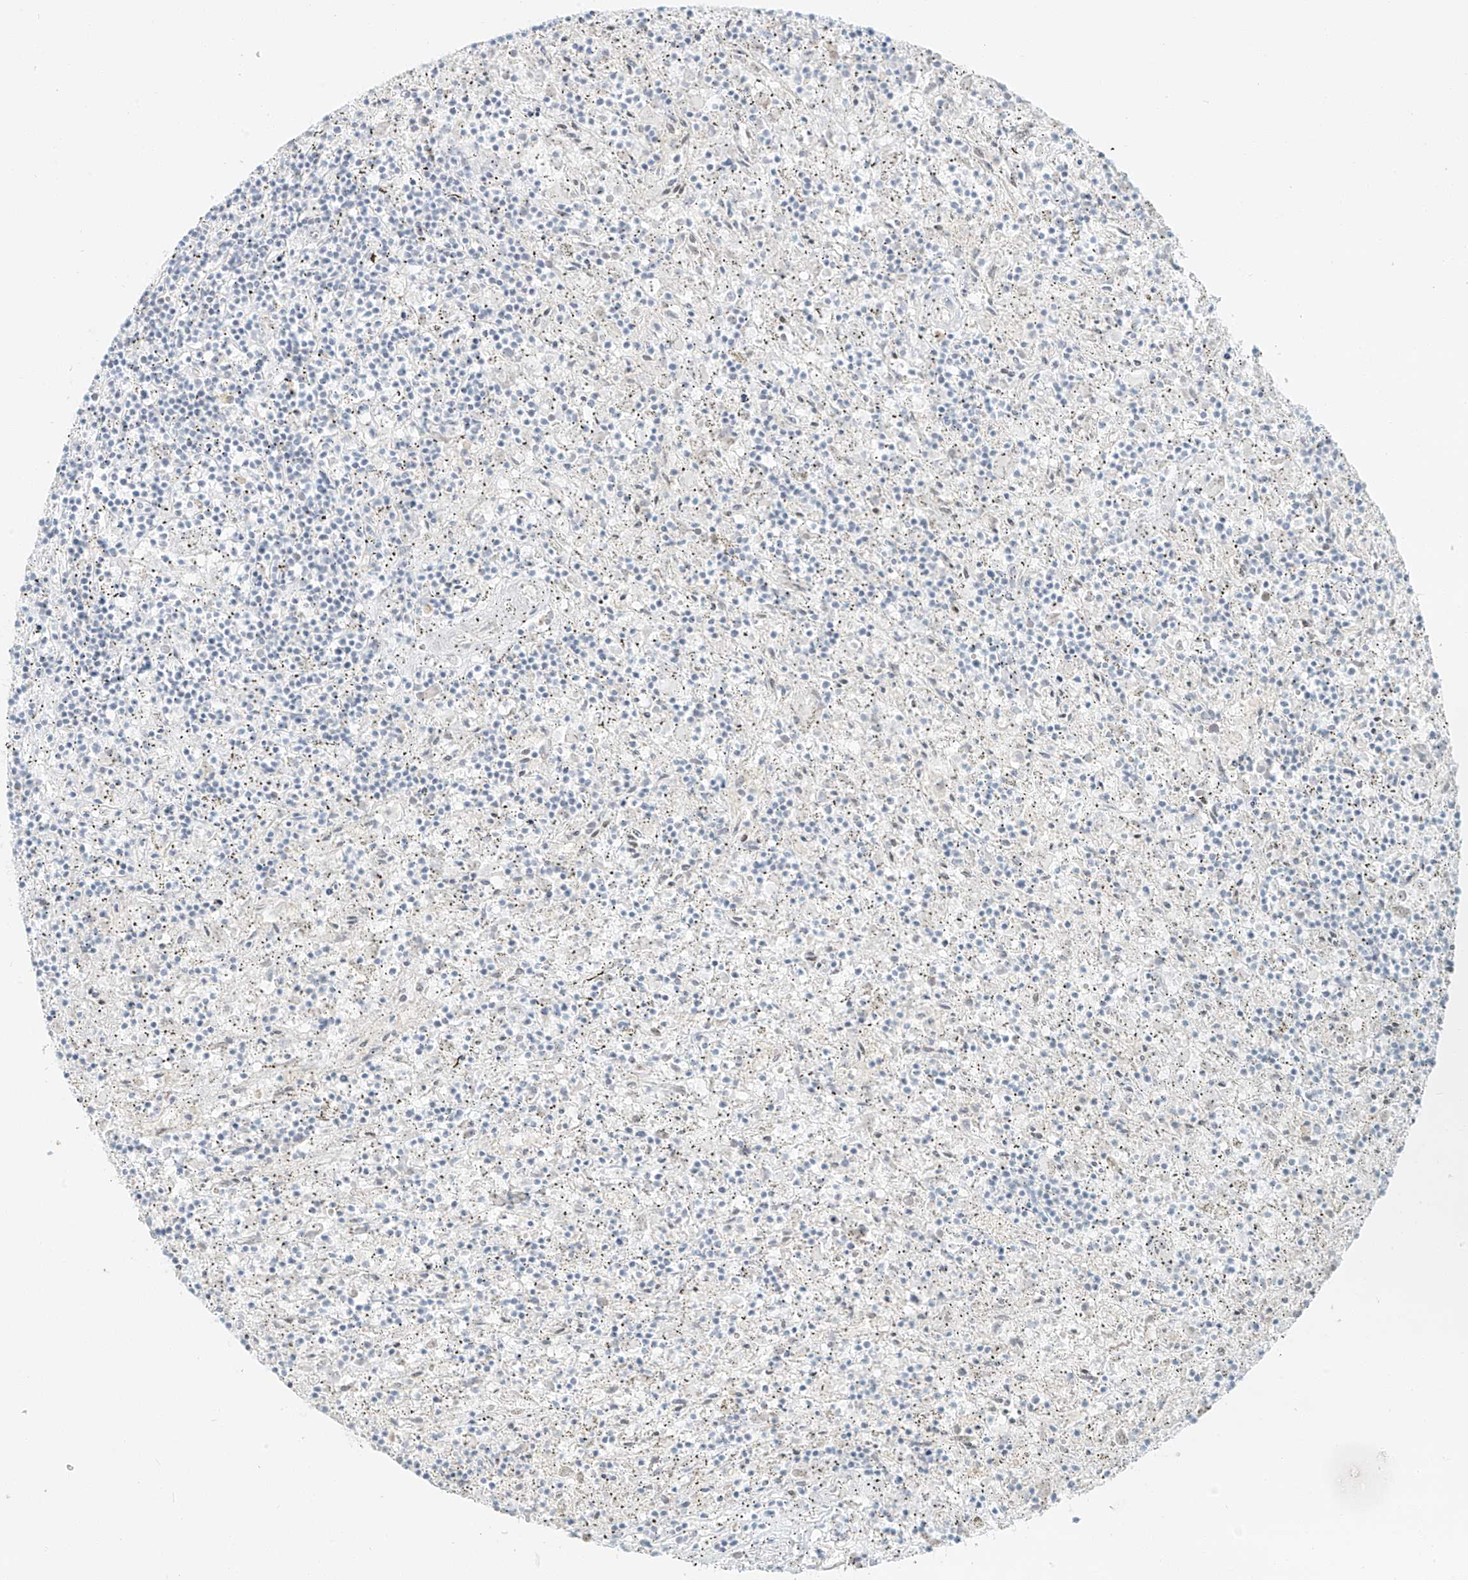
{"staining": {"intensity": "negative", "quantity": "none", "location": "none"}, "tissue": "lymphoma", "cell_type": "Tumor cells", "image_type": "cancer", "snomed": [{"axis": "morphology", "description": "Malignant lymphoma, non-Hodgkin's type, Low grade"}, {"axis": "topography", "description": "Spleen"}], "caption": "Tumor cells show no significant expression in lymphoma.", "gene": "ZNF774", "patient": {"sex": "male", "age": 76}}